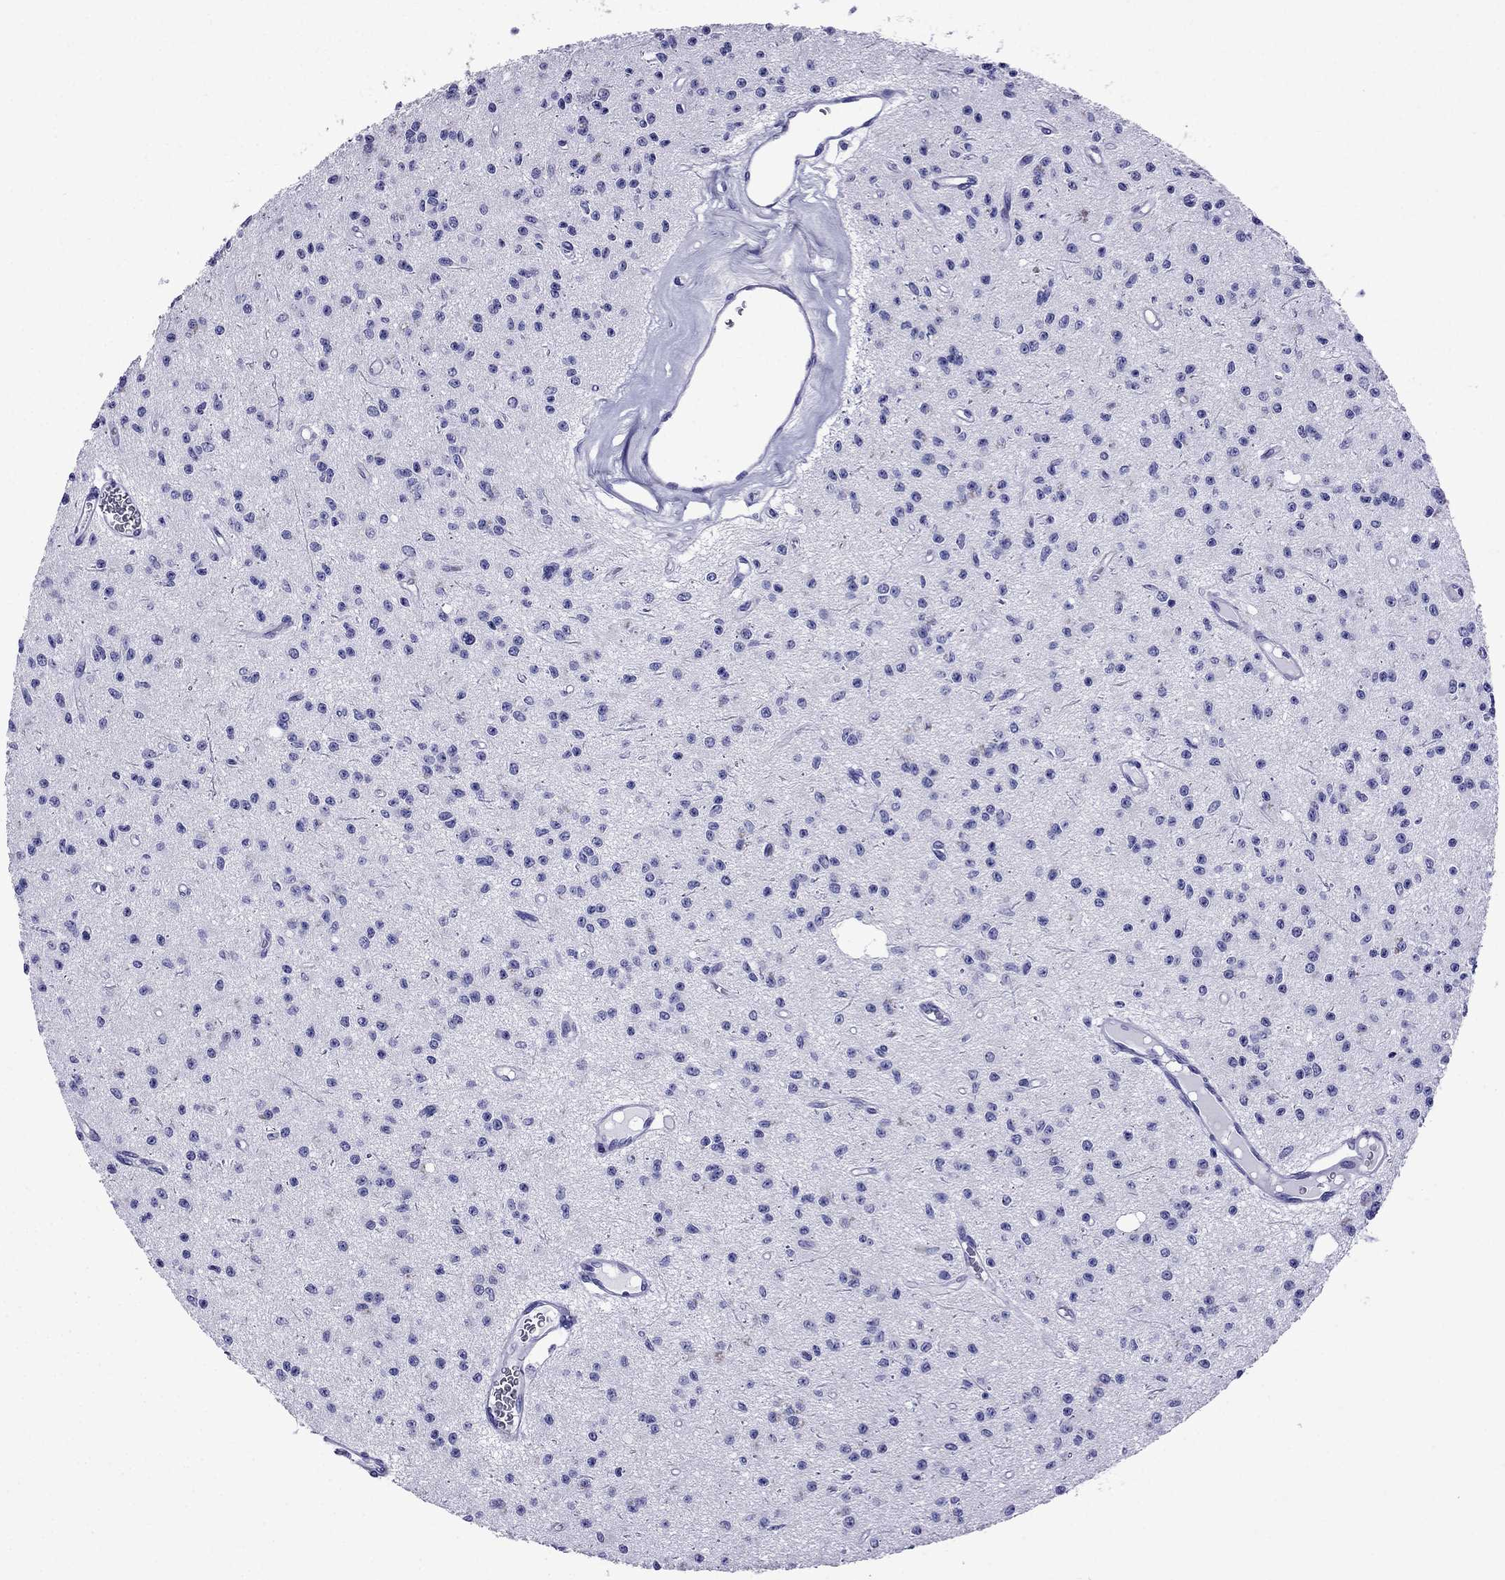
{"staining": {"intensity": "negative", "quantity": "none", "location": "none"}, "tissue": "glioma", "cell_type": "Tumor cells", "image_type": "cancer", "snomed": [{"axis": "morphology", "description": "Glioma, malignant, Low grade"}, {"axis": "topography", "description": "Brain"}], "caption": "DAB immunohistochemical staining of glioma demonstrates no significant positivity in tumor cells.", "gene": "ARR3", "patient": {"sex": "female", "age": 45}}